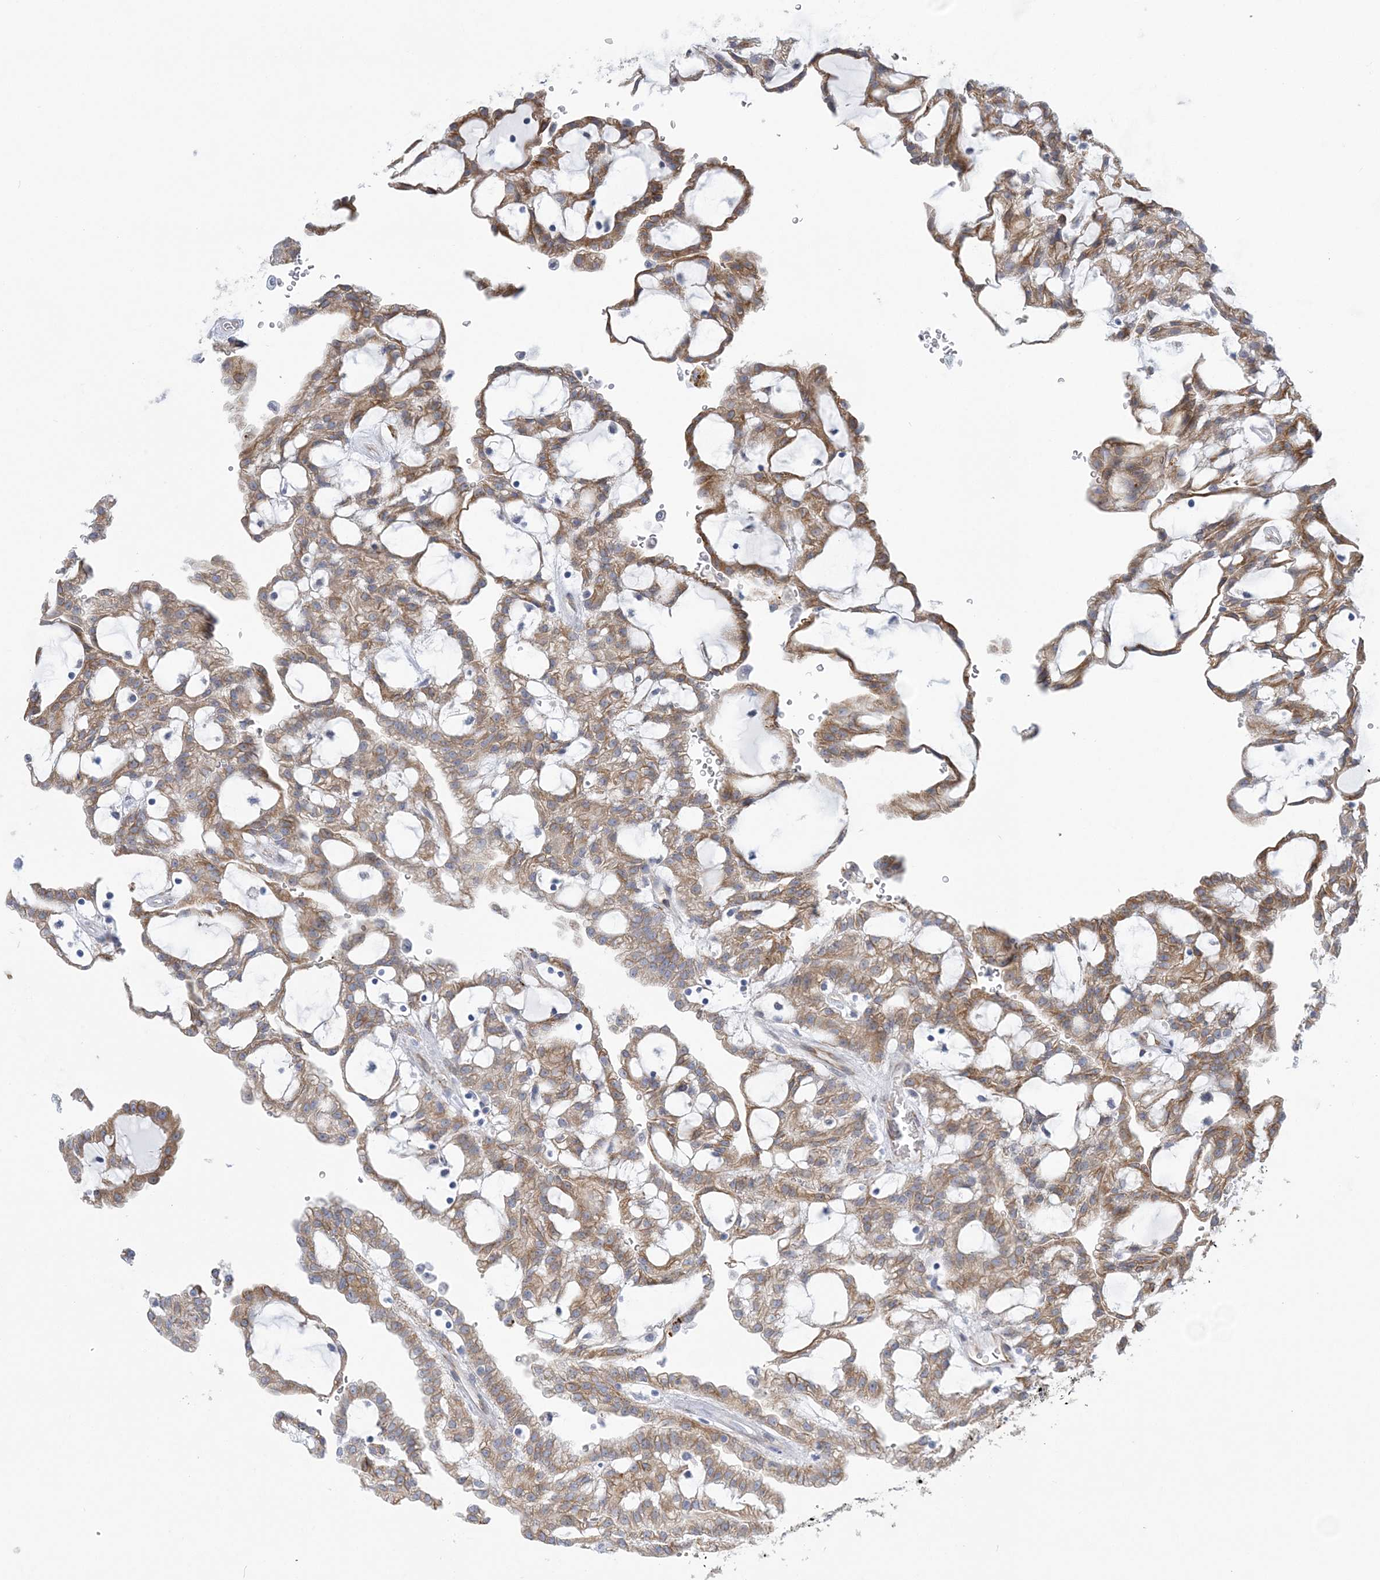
{"staining": {"intensity": "moderate", "quantity": ">75%", "location": "cytoplasmic/membranous"}, "tissue": "renal cancer", "cell_type": "Tumor cells", "image_type": "cancer", "snomed": [{"axis": "morphology", "description": "Adenocarcinoma, NOS"}, {"axis": "topography", "description": "Kidney"}], "caption": "Immunohistochemical staining of adenocarcinoma (renal) displays medium levels of moderate cytoplasmic/membranous positivity in about >75% of tumor cells.", "gene": "PLEKHG4B", "patient": {"sex": "male", "age": 63}}